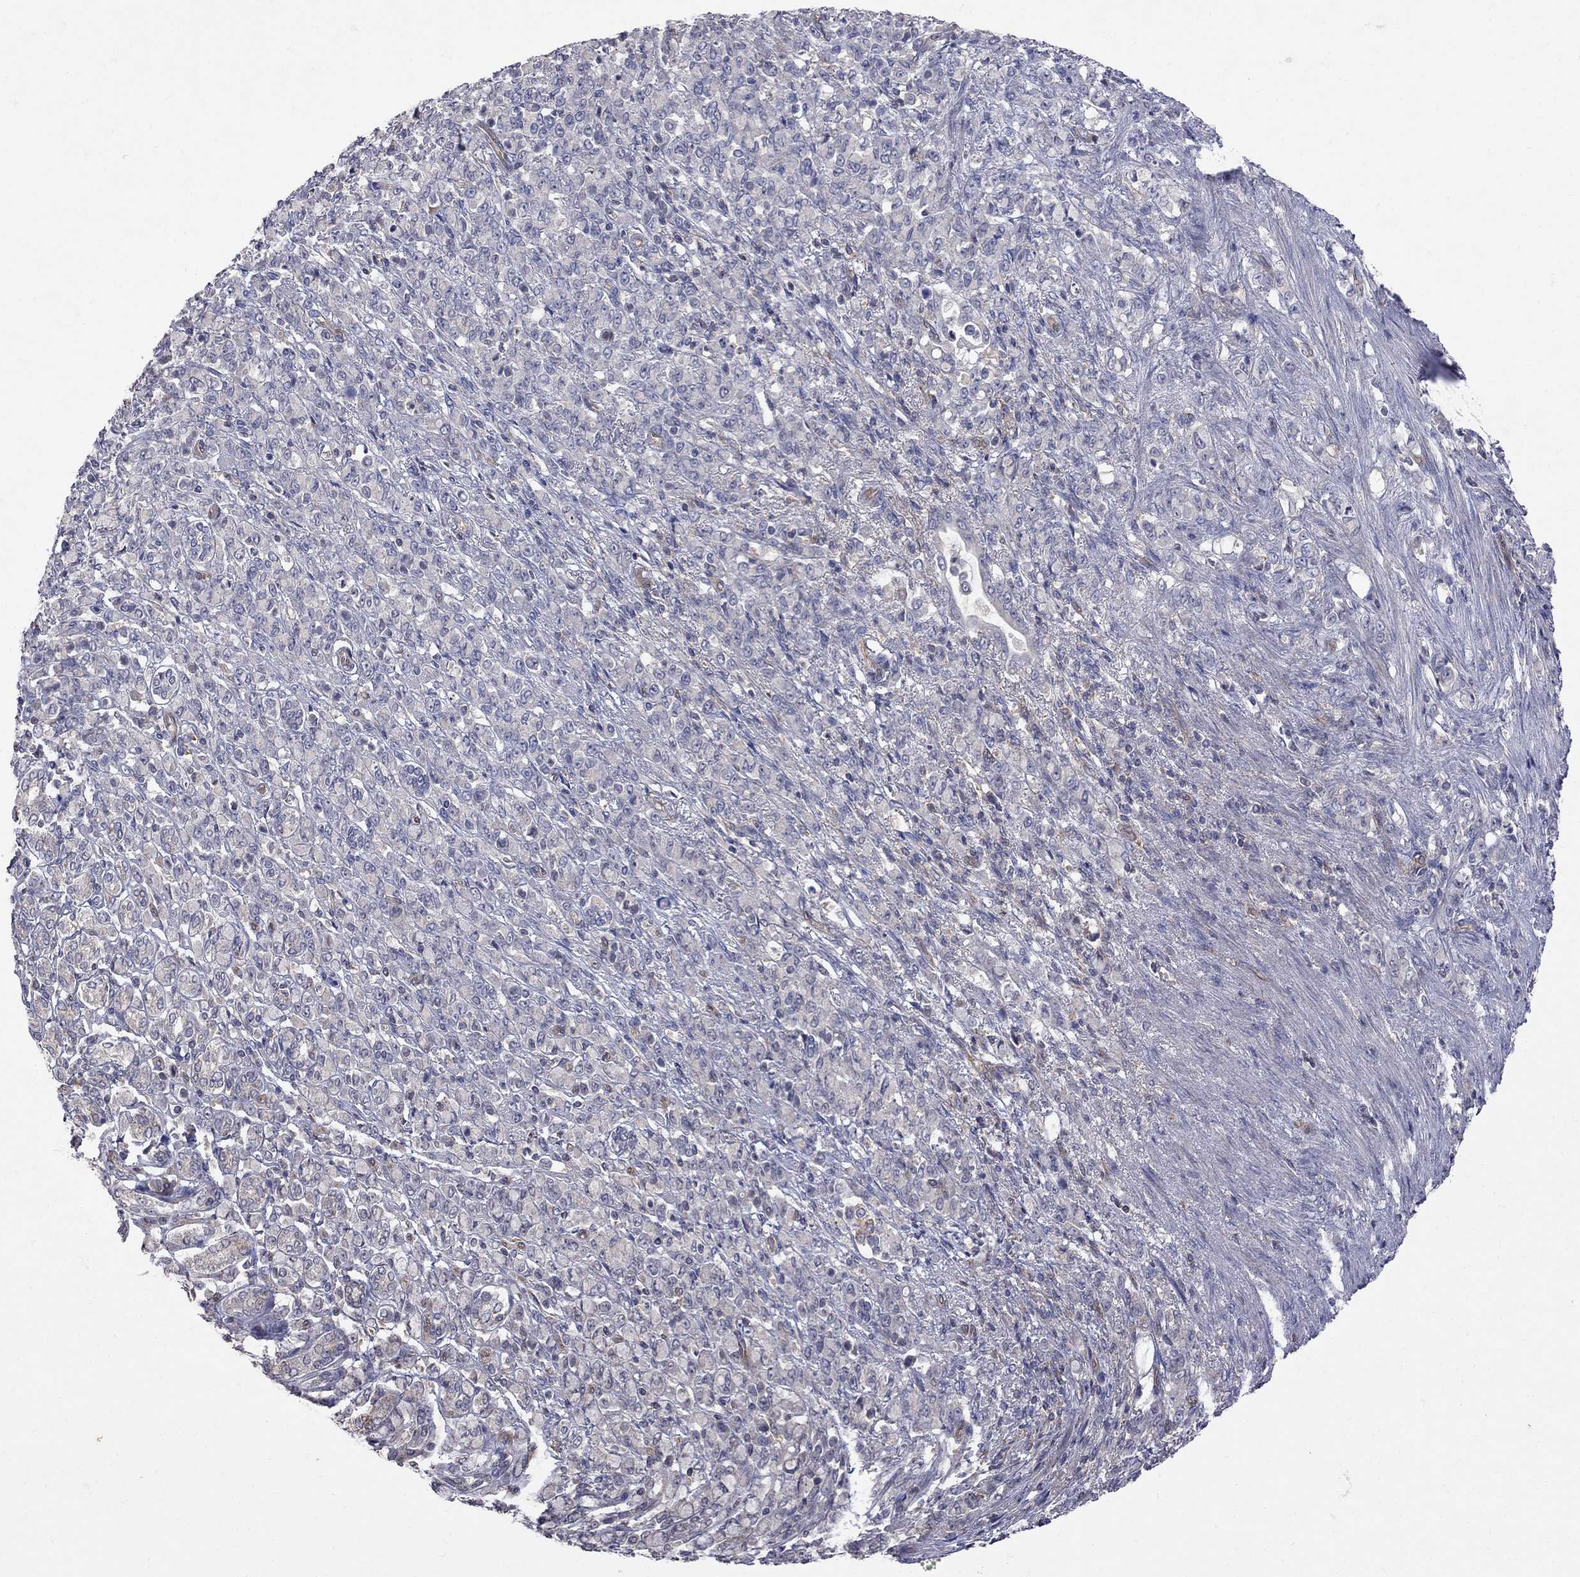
{"staining": {"intensity": "negative", "quantity": "none", "location": "none"}, "tissue": "stomach cancer", "cell_type": "Tumor cells", "image_type": "cancer", "snomed": [{"axis": "morphology", "description": "Normal tissue, NOS"}, {"axis": "morphology", "description": "Adenocarcinoma, NOS"}, {"axis": "topography", "description": "Stomach"}], "caption": "Histopathology image shows no protein expression in tumor cells of stomach cancer (adenocarcinoma) tissue.", "gene": "ABI3", "patient": {"sex": "female", "age": 79}}